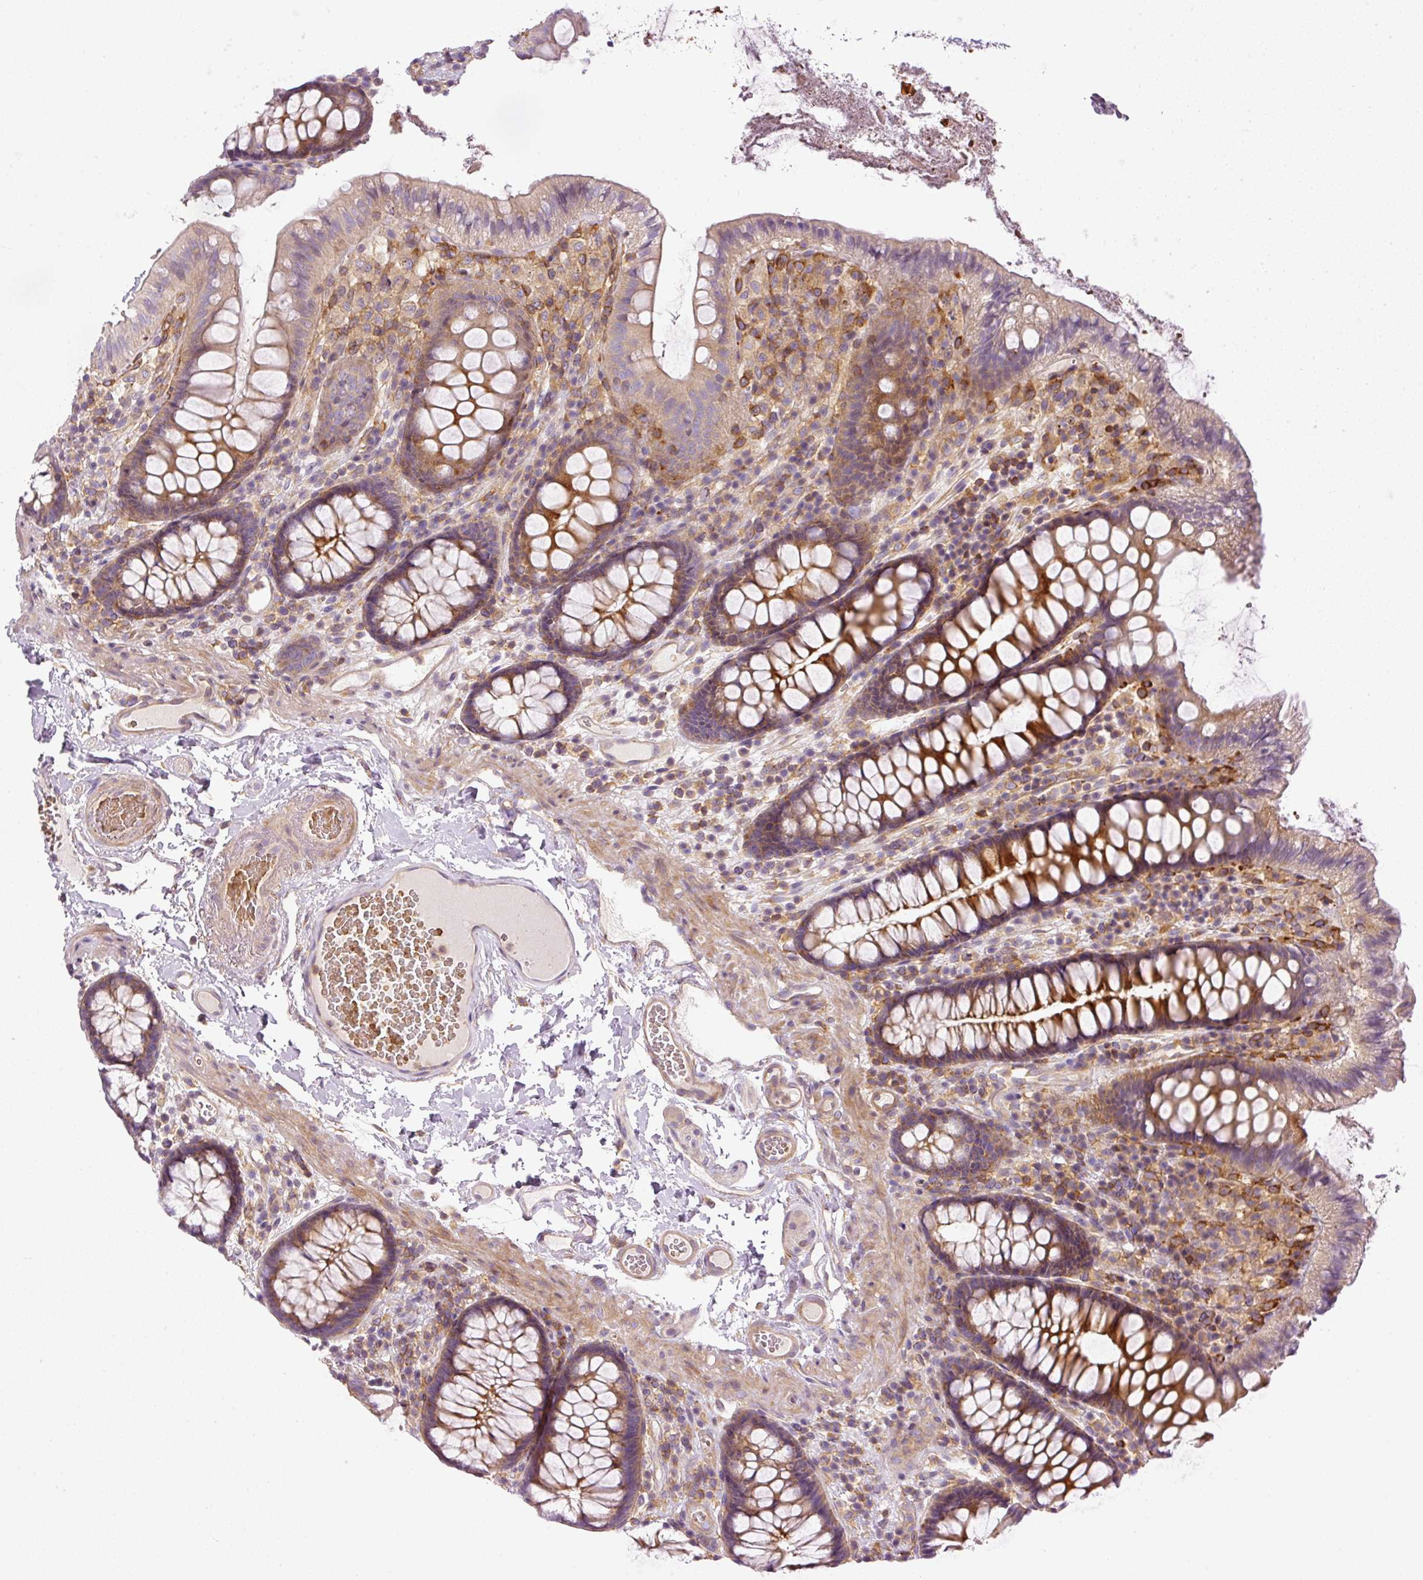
{"staining": {"intensity": "moderate", "quantity": ">75%", "location": "cytoplasmic/membranous"}, "tissue": "colon", "cell_type": "Endothelial cells", "image_type": "normal", "snomed": [{"axis": "morphology", "description": "Normal tissue, NOS"}, {"axis": "topography", "description": "Colon"}], "caption": "Colon stained with DAB immunohistochemistry (IHC) reveals medium levels of moderate cytoplasmic/membranous expression in approximately >75% of endothelial cells.", "gene": "TBC1D2B", "patient": {"sex": "male", "age": 84}}